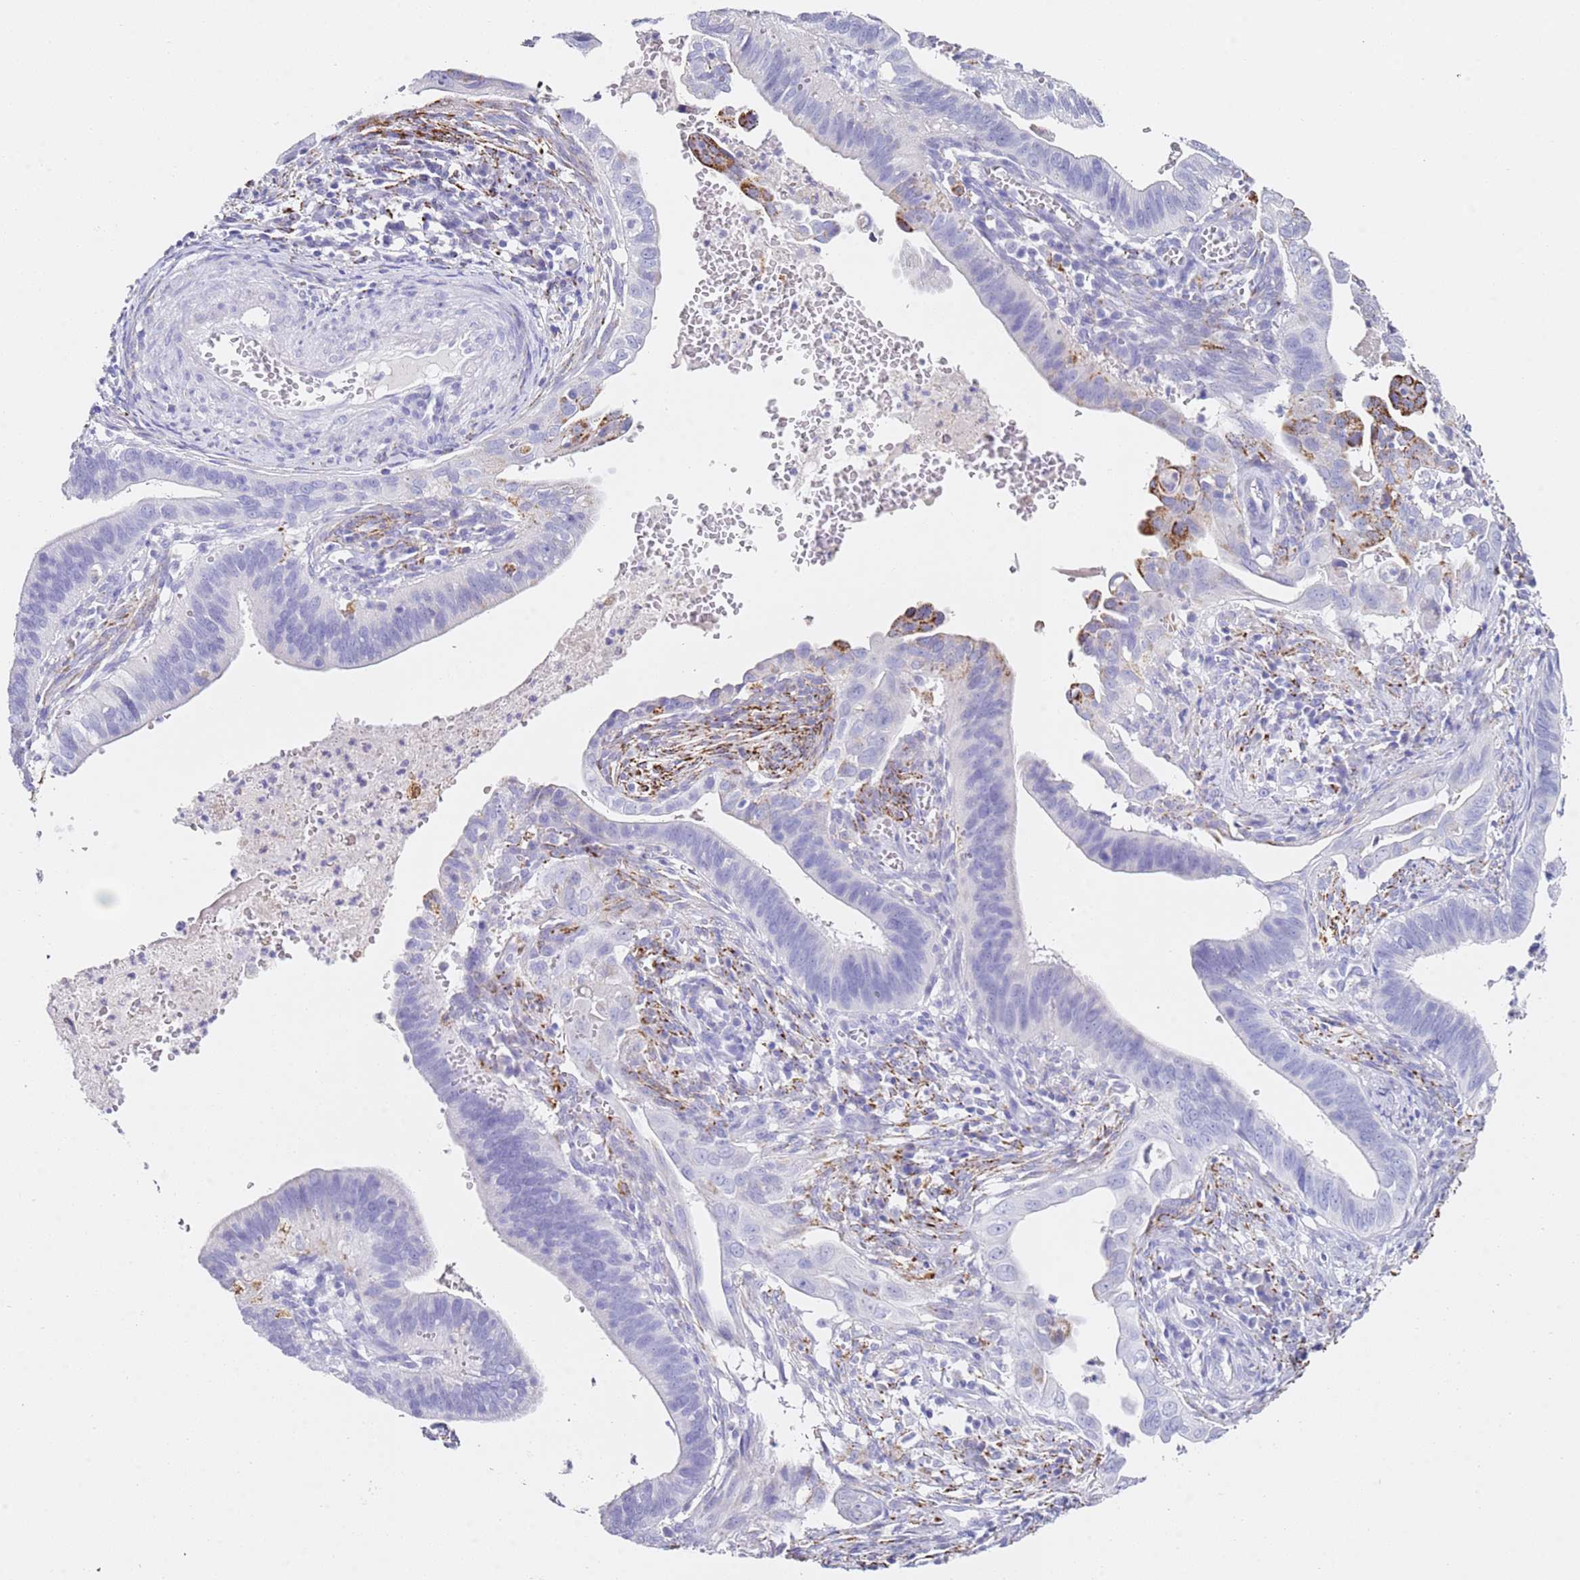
{"staining": {"intensity": "negative", "quantity": "none", "location": "none"}, "tissue": "cervical cancer", "cell_type": "Tumor cells", "image_type": "cancer", "snomed": [{"axis": "morphology", "description": "Adenocarcinoma, NOS"}, {"axis": "topography", "description": "Cervix"}], "caption": "This is a photomicrograph of immunohistochemistry staining of cervical adenocarcinoma, which shows no expression in tumor cells.", "gene": "PTBP2", "patient": {"sex": "female", "age": 42}}